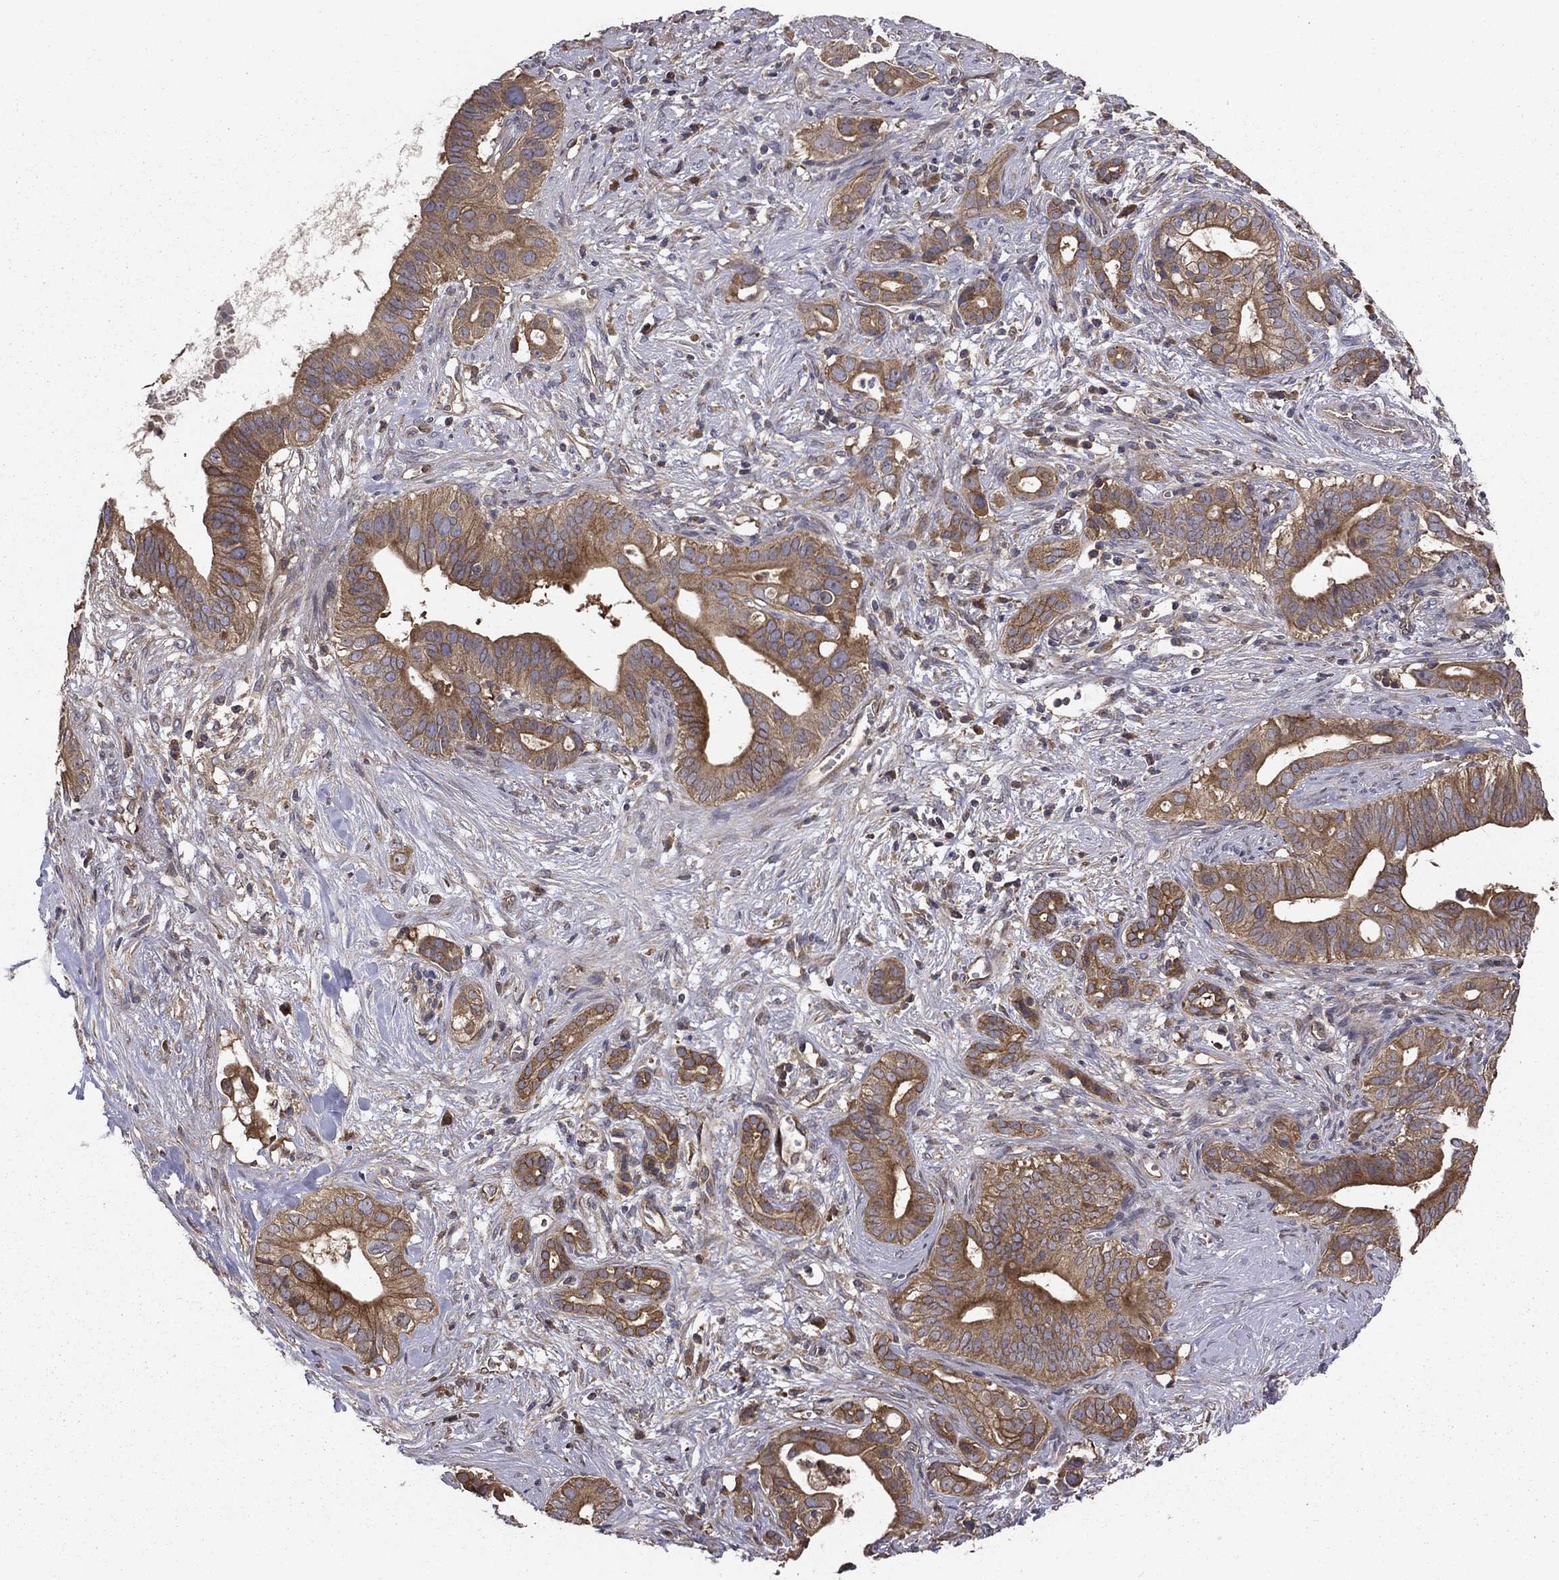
{"staining": {"intensity": "strong", "quantity": "<25%", "location": "cytoplasmic/membranous"}, "tissue": "pancreatic cancer", "cell_type": "Tumor cells", "image_type": "cancer", "snomed": [{"axis": "morphology", "description": "Adenocarcinoma, NOS"}, {"axis": "topography", "description": "Pancreas"}], "caption": "Human pancreatic adenocarcinoma stained with a protein marker reveals strong staining in tumor cells.", "gene": "BABAM2", "patient": {"sex": "male", "age": 61}}